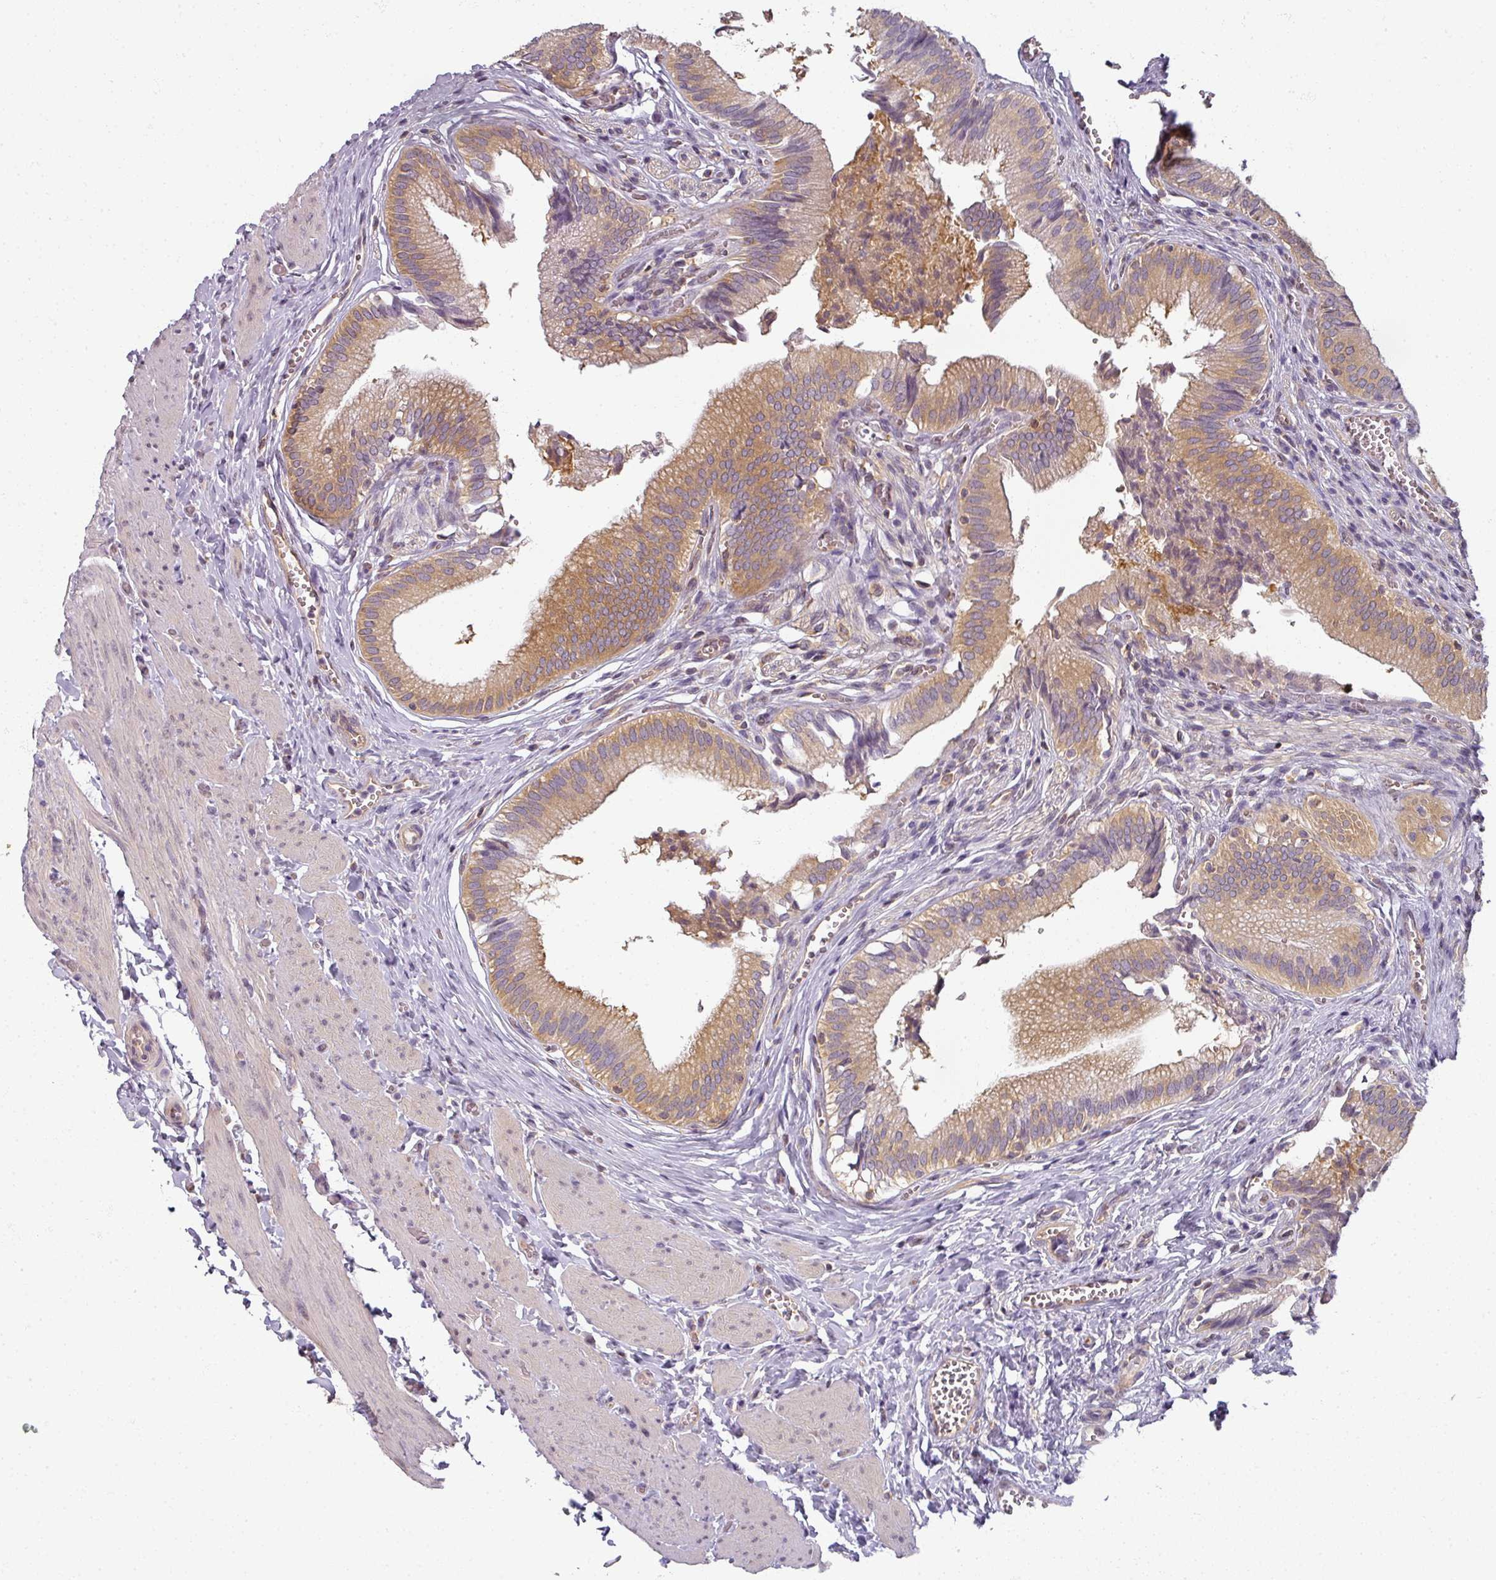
{"staining": {"intensity": "moderate", "quantity": ">75%", "location": "cytoplasmic/membranous"}, "tissue": "gallbladder", "cell_type": "Glandular cells", "image_type": "normal", "snomed": [{"axis": "morphology", "description": "Normal tissue, NOS"}, {"axis": "topography", "description": "Gallbladder"}], "caption": "High-magnification brightfield microscopy of unremarkable gallbladder stained with DAB (3,3'-diaminobenzidine) (brown) and counterstained with hematoxylin (blue). glandular cells exhibit moderate cytoplasmic/membranous positivity is present in approximately>75% of cells.", "gene": "AGPAT4", "patient": {"sex": "male", "age": 17}}